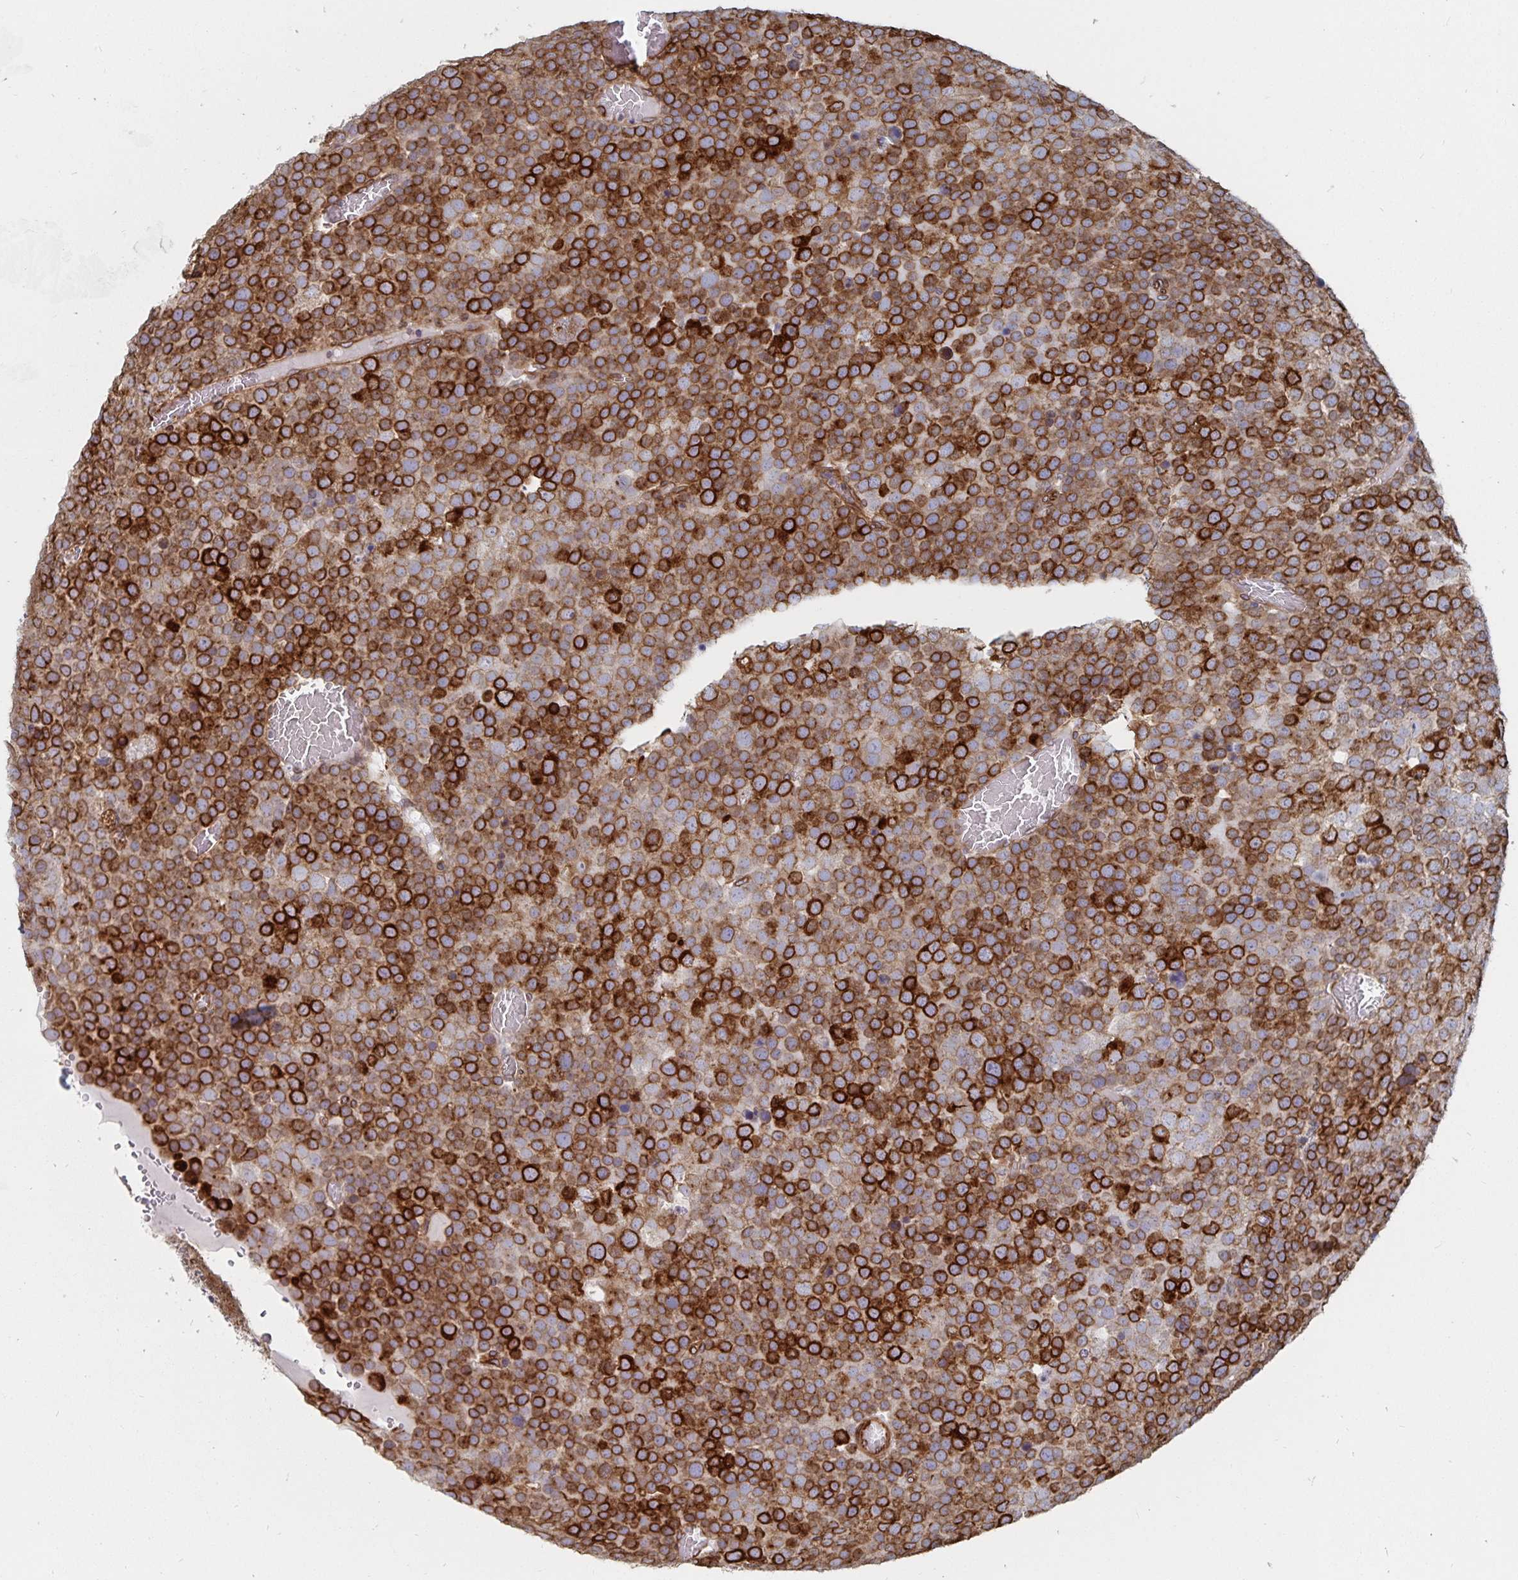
{"staining": {"intensity": "strong", "quantity": ">75%", "location": "cytoplasmic/membranous"}, "tissue": "testis cancer", "cell_type": "Tumor cells", "image_type": "cancer", "snomed": [{"axis": "morphology", "description": "Seminoma, NOS"}, {"axis": "topography", "description": "Testis"}], "caption": "Testis cancer (seminoma) tissue exhibits strong cytoplasmic/membranous positivity in about >75% of tumor cells", "gene": "BCAP29", "patient": {"sex": "male", "age": 71}}